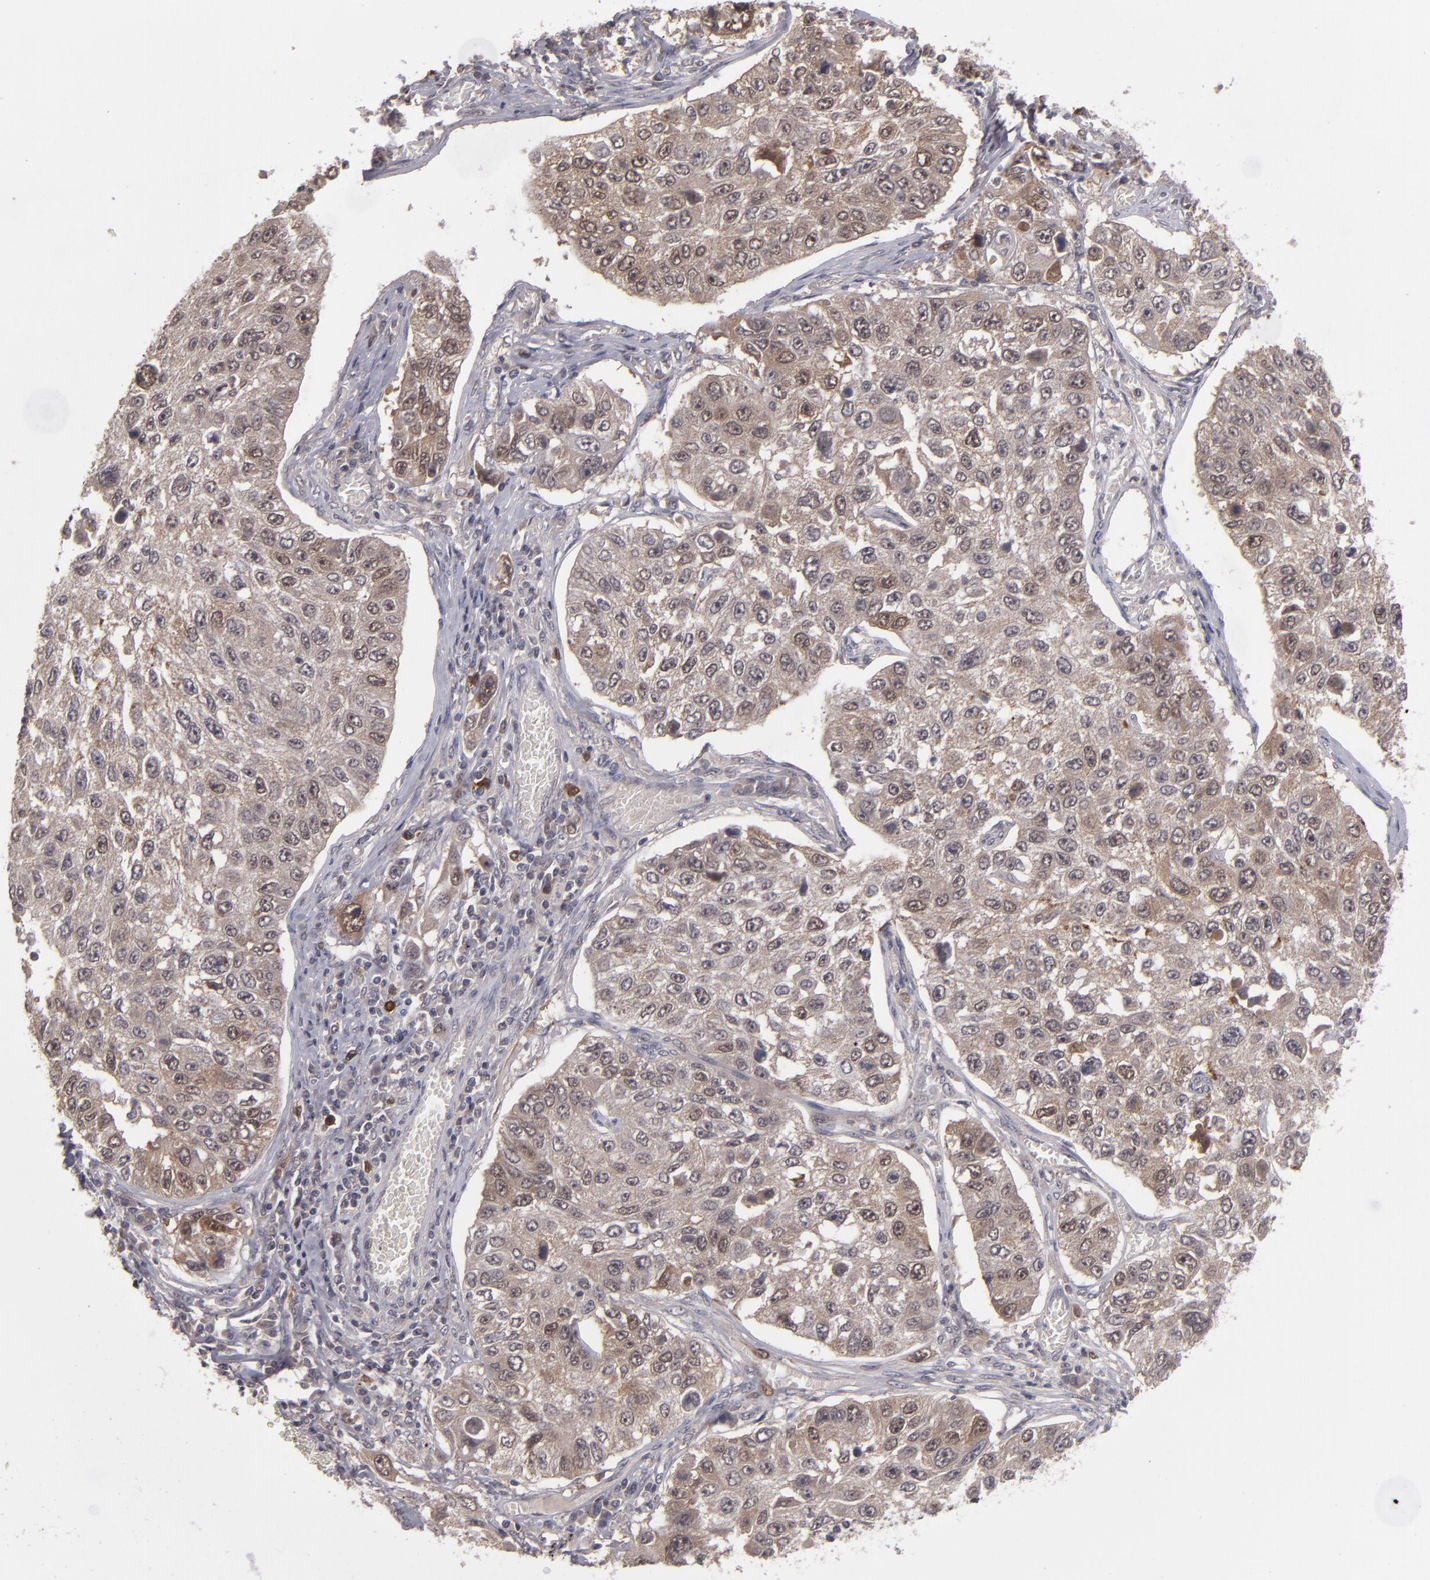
{"staining": {"intensity": "moderate", "quantity": ">75%", "location": "cytoplasmic/membranous,nuclear"}, "tissue": "lung cancer", "cell_type": "Tumor cells", "image_type": "cancer", "snomed": [{"axis": "morphology", "description": "Squamous cell carcinoma, NOS"}, {"axis": "topography", "description": "Lung"}], "caption": "DAB immunohistochemical staining of human lung squamous cell carcinoma shows moderate cytoplasmic/membranous and nuclear protein positivity in approximately >75% of tumor cells.", "gene": "TYMS", "patient": {"sex": "male", "age": 71}}